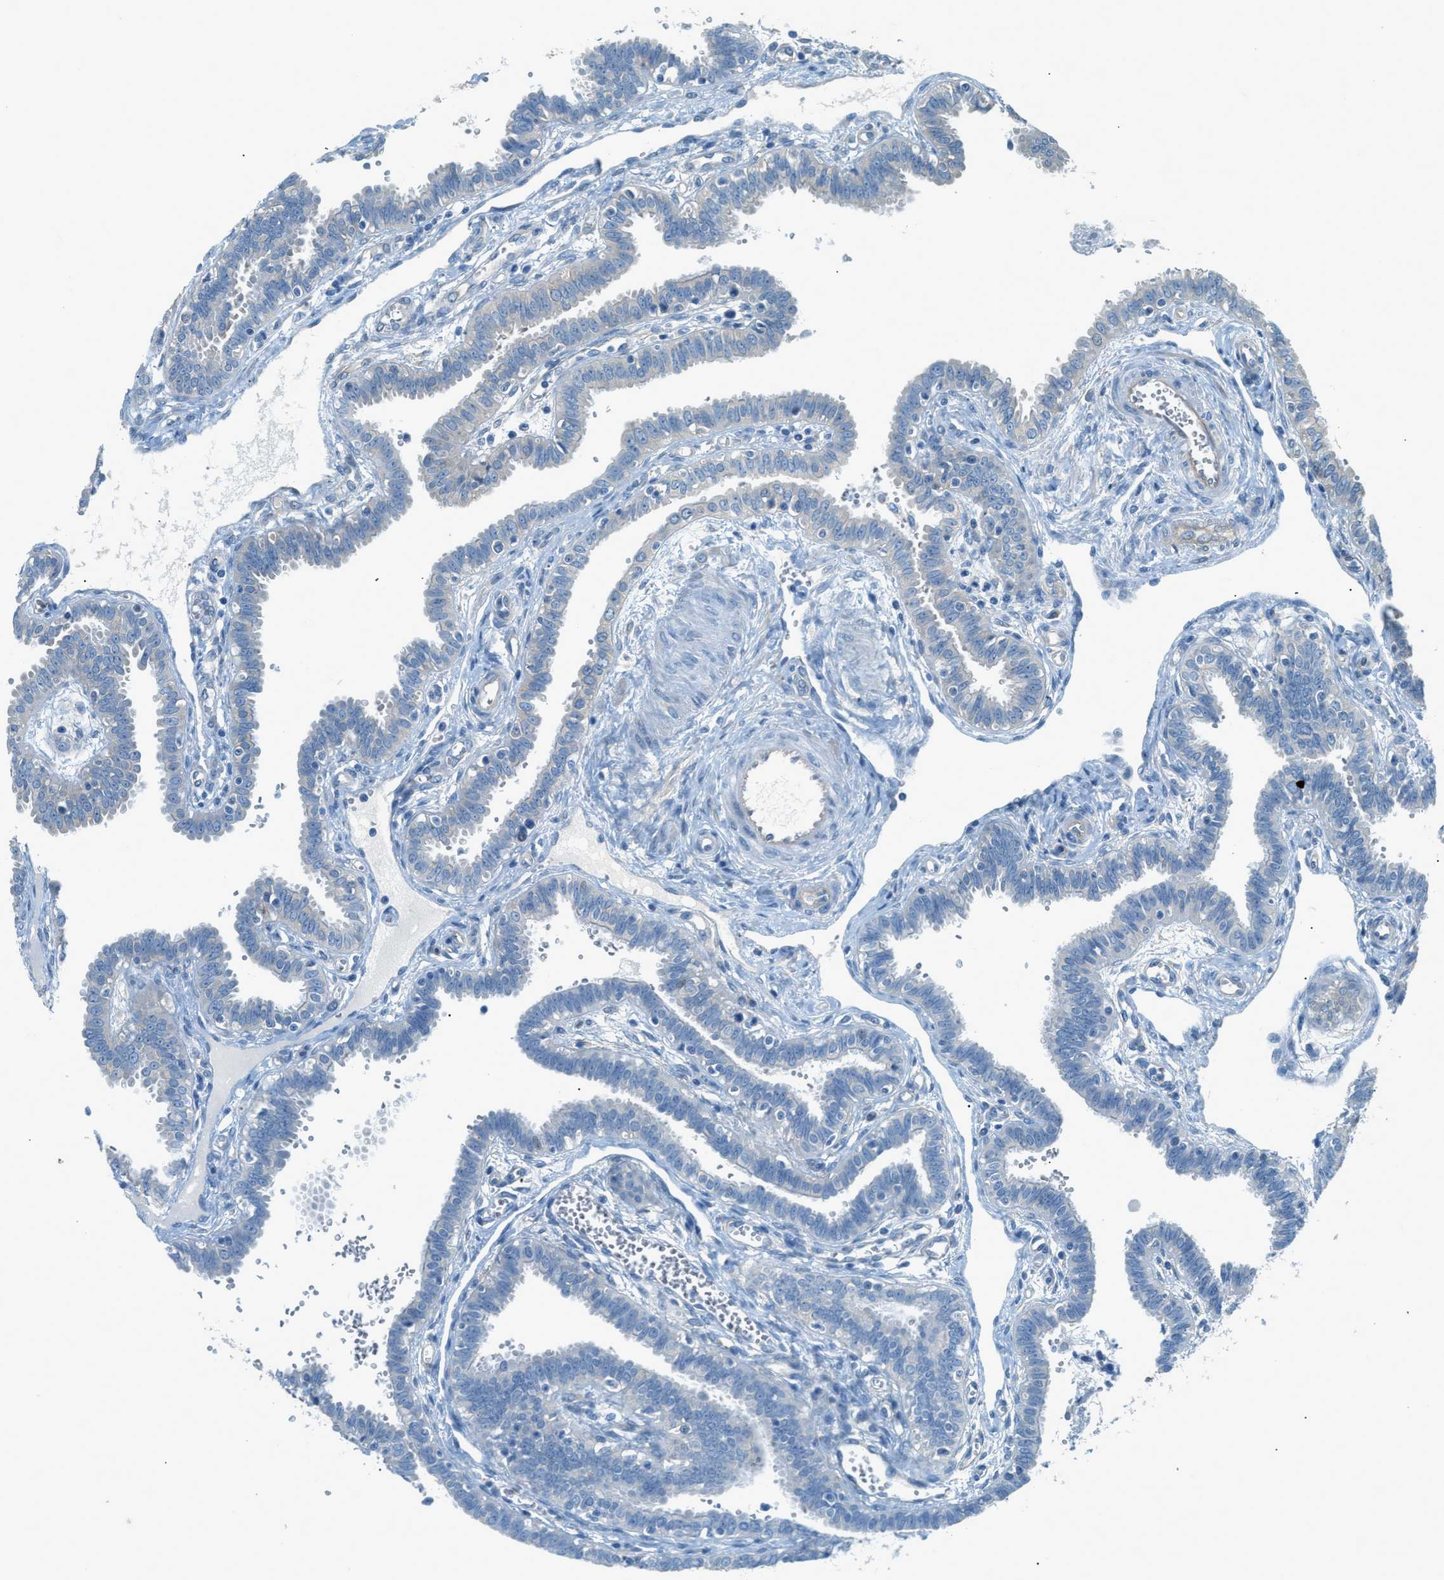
{"staining": {"intensity": "negative", "quantity": "none", "location": "none"}, "tissue": "fallopian tube", "cell_type": "Glandular cells", "image_type": "normal", "snomed": [{"axis": "morphology", "description": "Normal tissue, NOS"}, {"axis": "topography", "description": "Fallopian tube"}], "caption": "The micrograph reveals no significant expression in glandular cells of fallopian tube.", "gene": "ZNF367", "patient": {"sex": "female", "age": 32}}